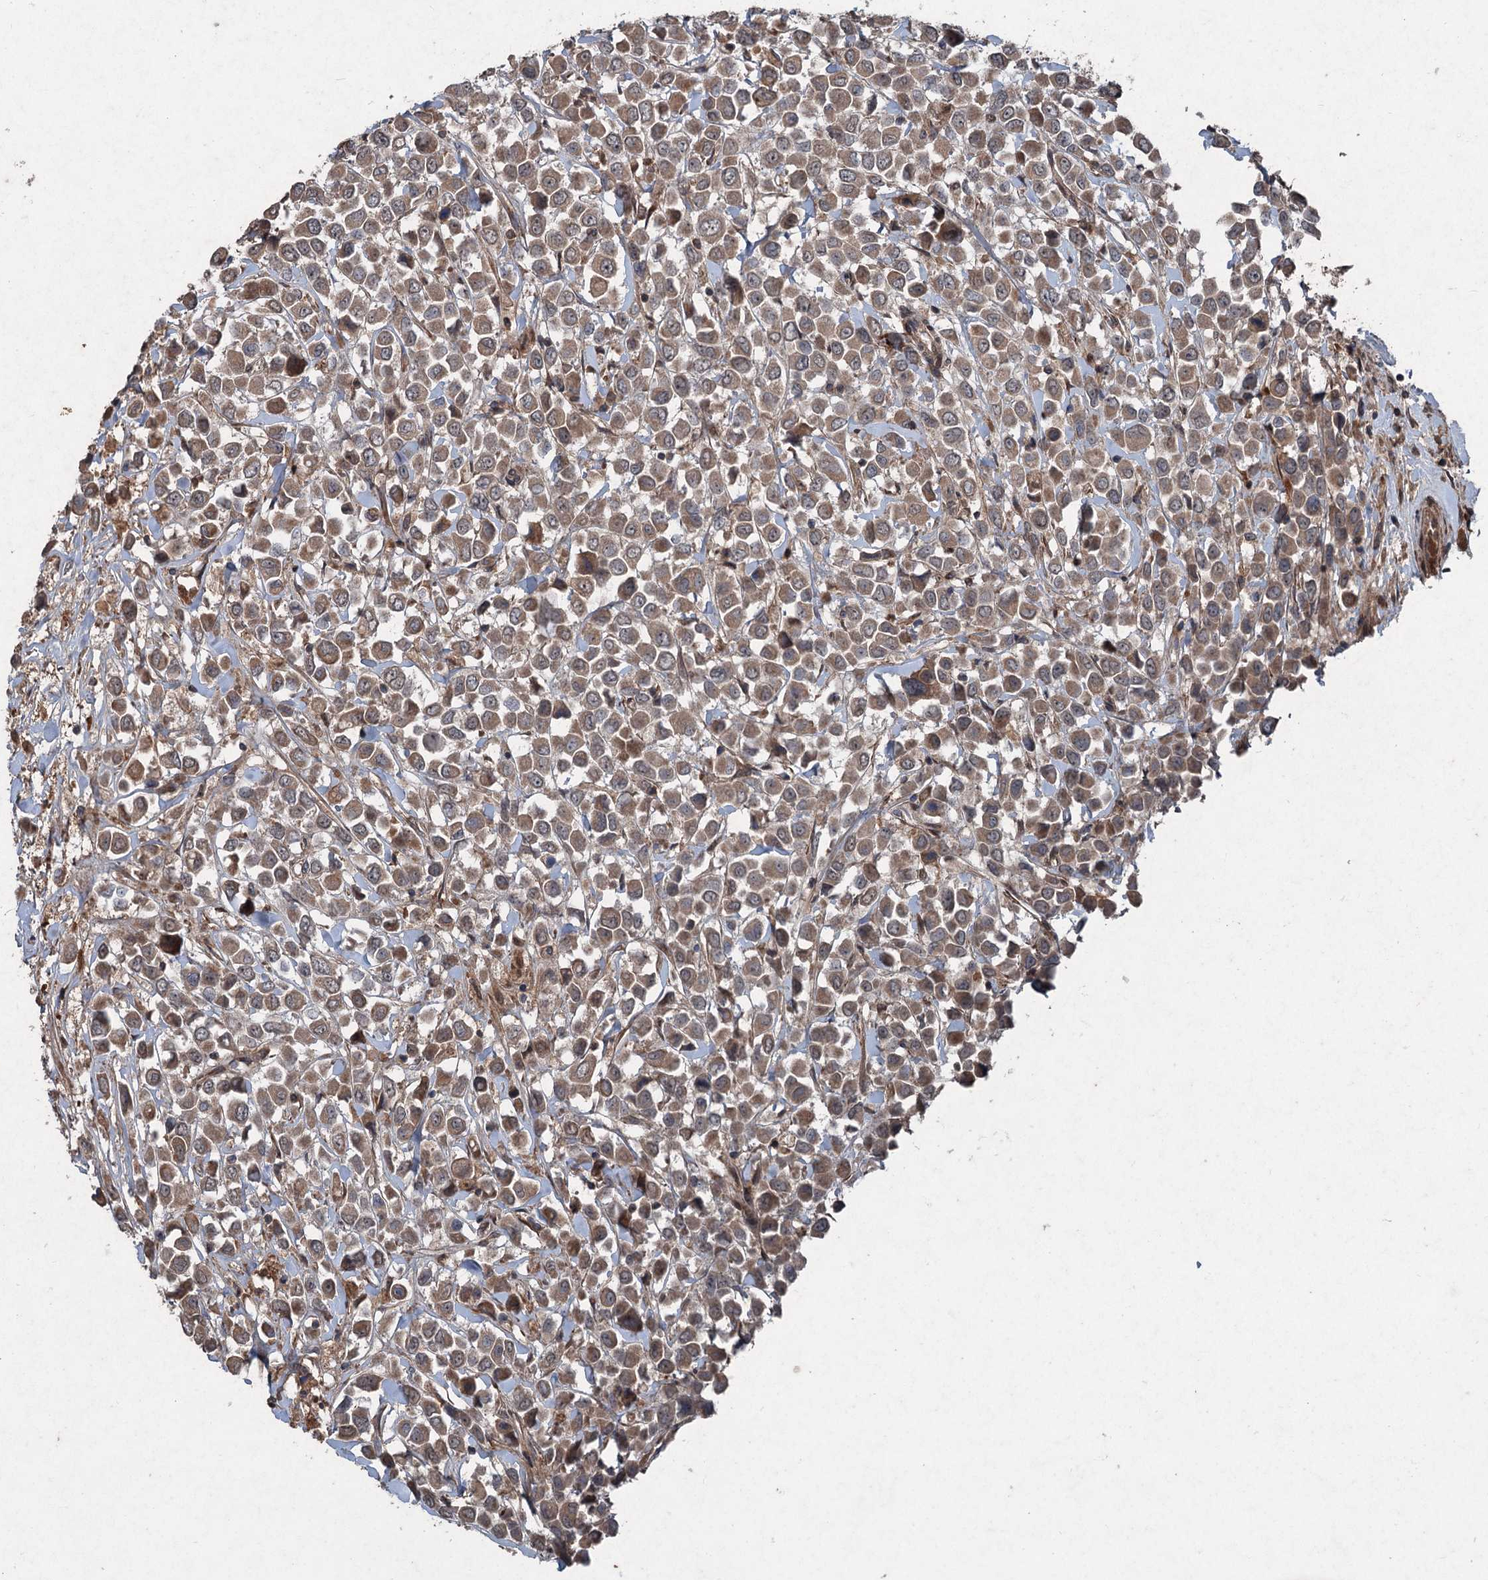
{"staining": {"intensity": "moderate", "quantity": ">75%", "location": "cytoplasmic/membranous"}, "tissue": "breast cancer", "cell_type": "Tumor cells", "image_type": "cancer", "snomed": [{"axis": "morphology", "description": "Duct carcinoma"}, {"axis": "topography", "description": "Breast"}], "caption": "Invasive ductal carcinoma (breast) stained with DAB immunohistochemistry exhibits medium levels of moderate cytoplasmic/membranous positivity in about >75% of tumor cells.", "gene": "ALAS1", "patient": {"sex": "female", "age": 61}}